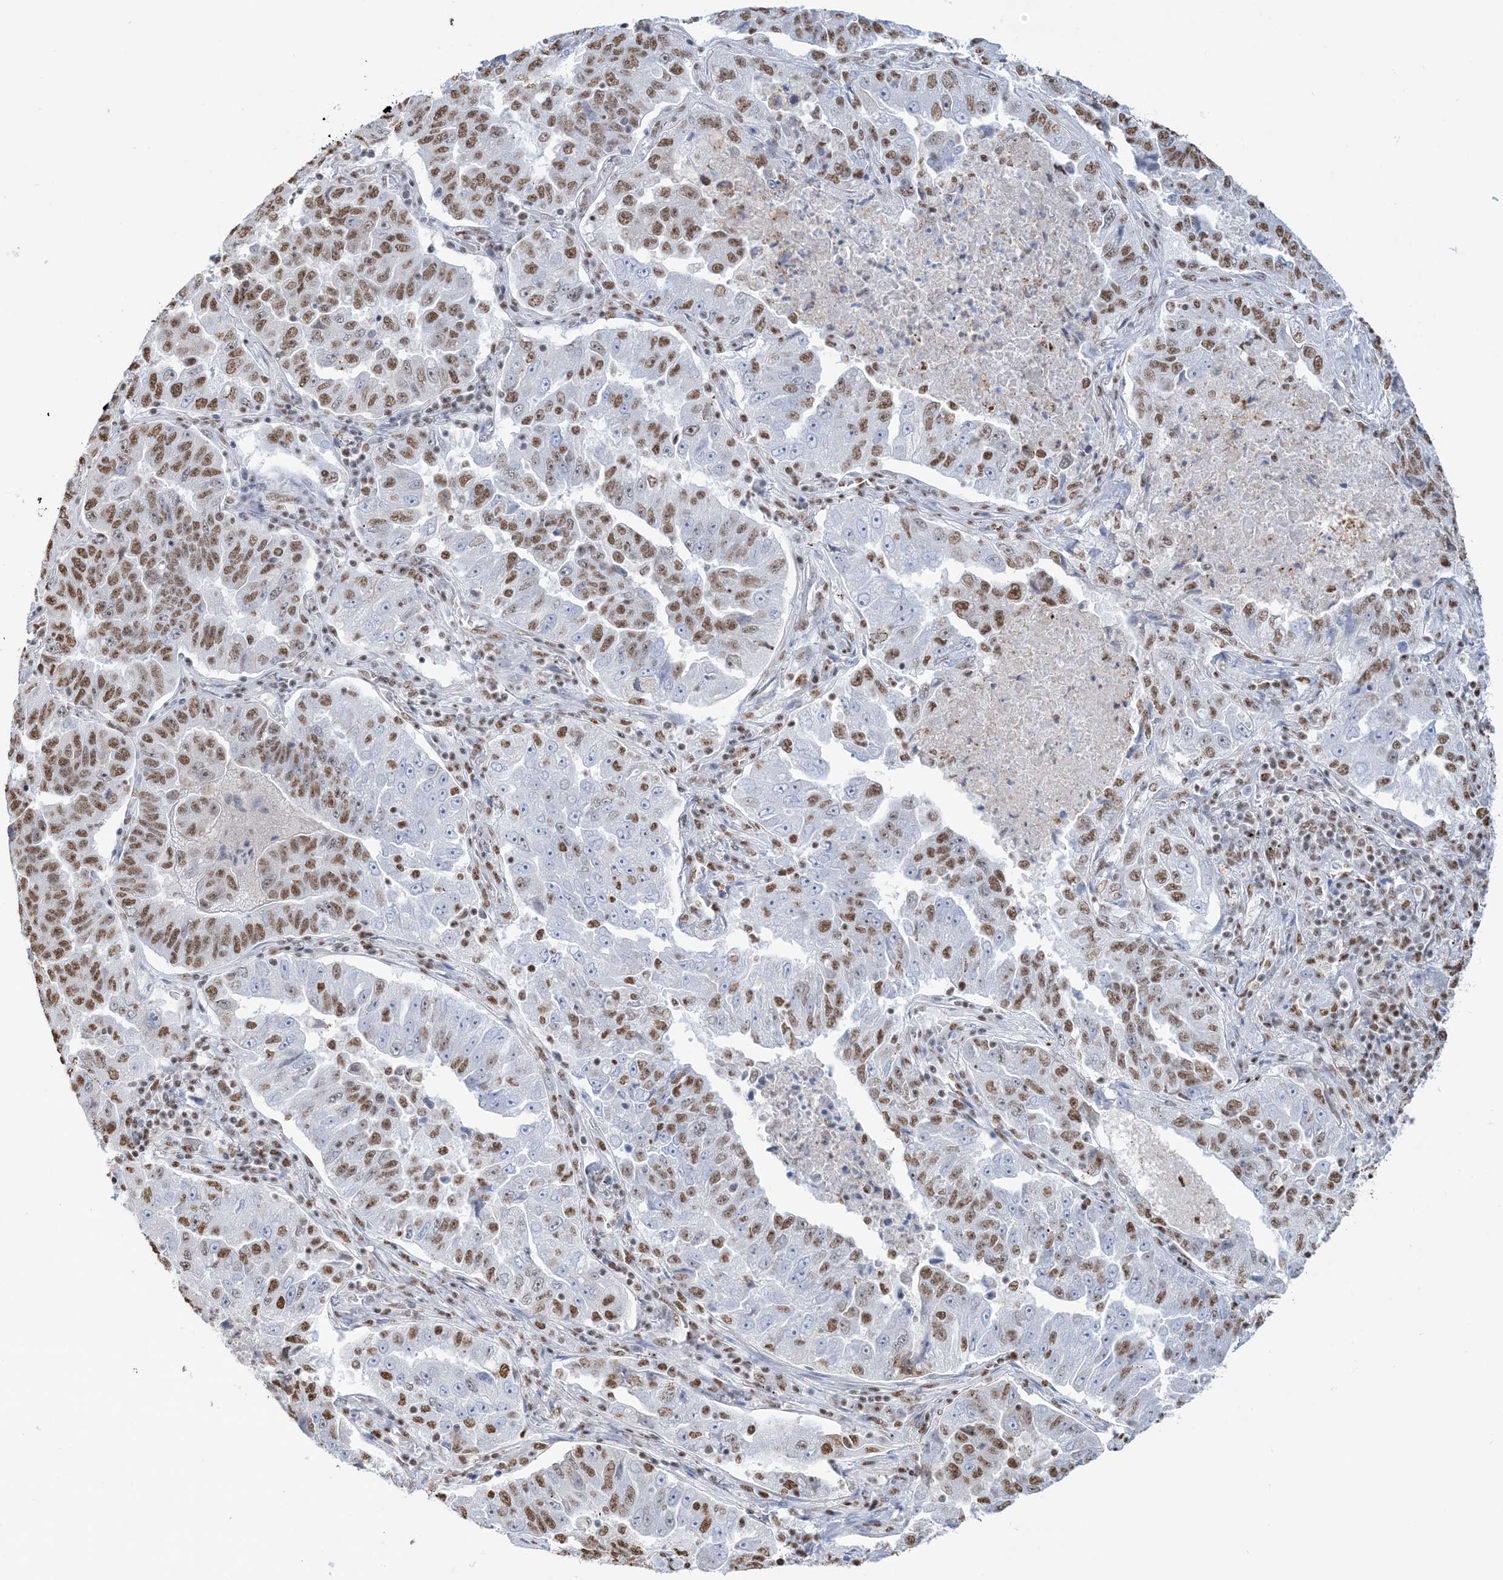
{"staining": {"intensity": "moderate", "quantity": ">75%", "location": "nuclear"}, "tissue": "lung cancer", "cell_type": "Tumor cells", "image_type": "cancer", "snomed": [{"axis": "morphology", "description": "Adenocarcinoma, NOS"}, {"axis": "topography", "description": "Lung"}], "caption": "A brown stain highlights moderate nuclear staining of a protein in adenocarcinoma (lung) tumor cells.", "gene": "ZNF792", "patient": {"sex": "female", "age": 51}}